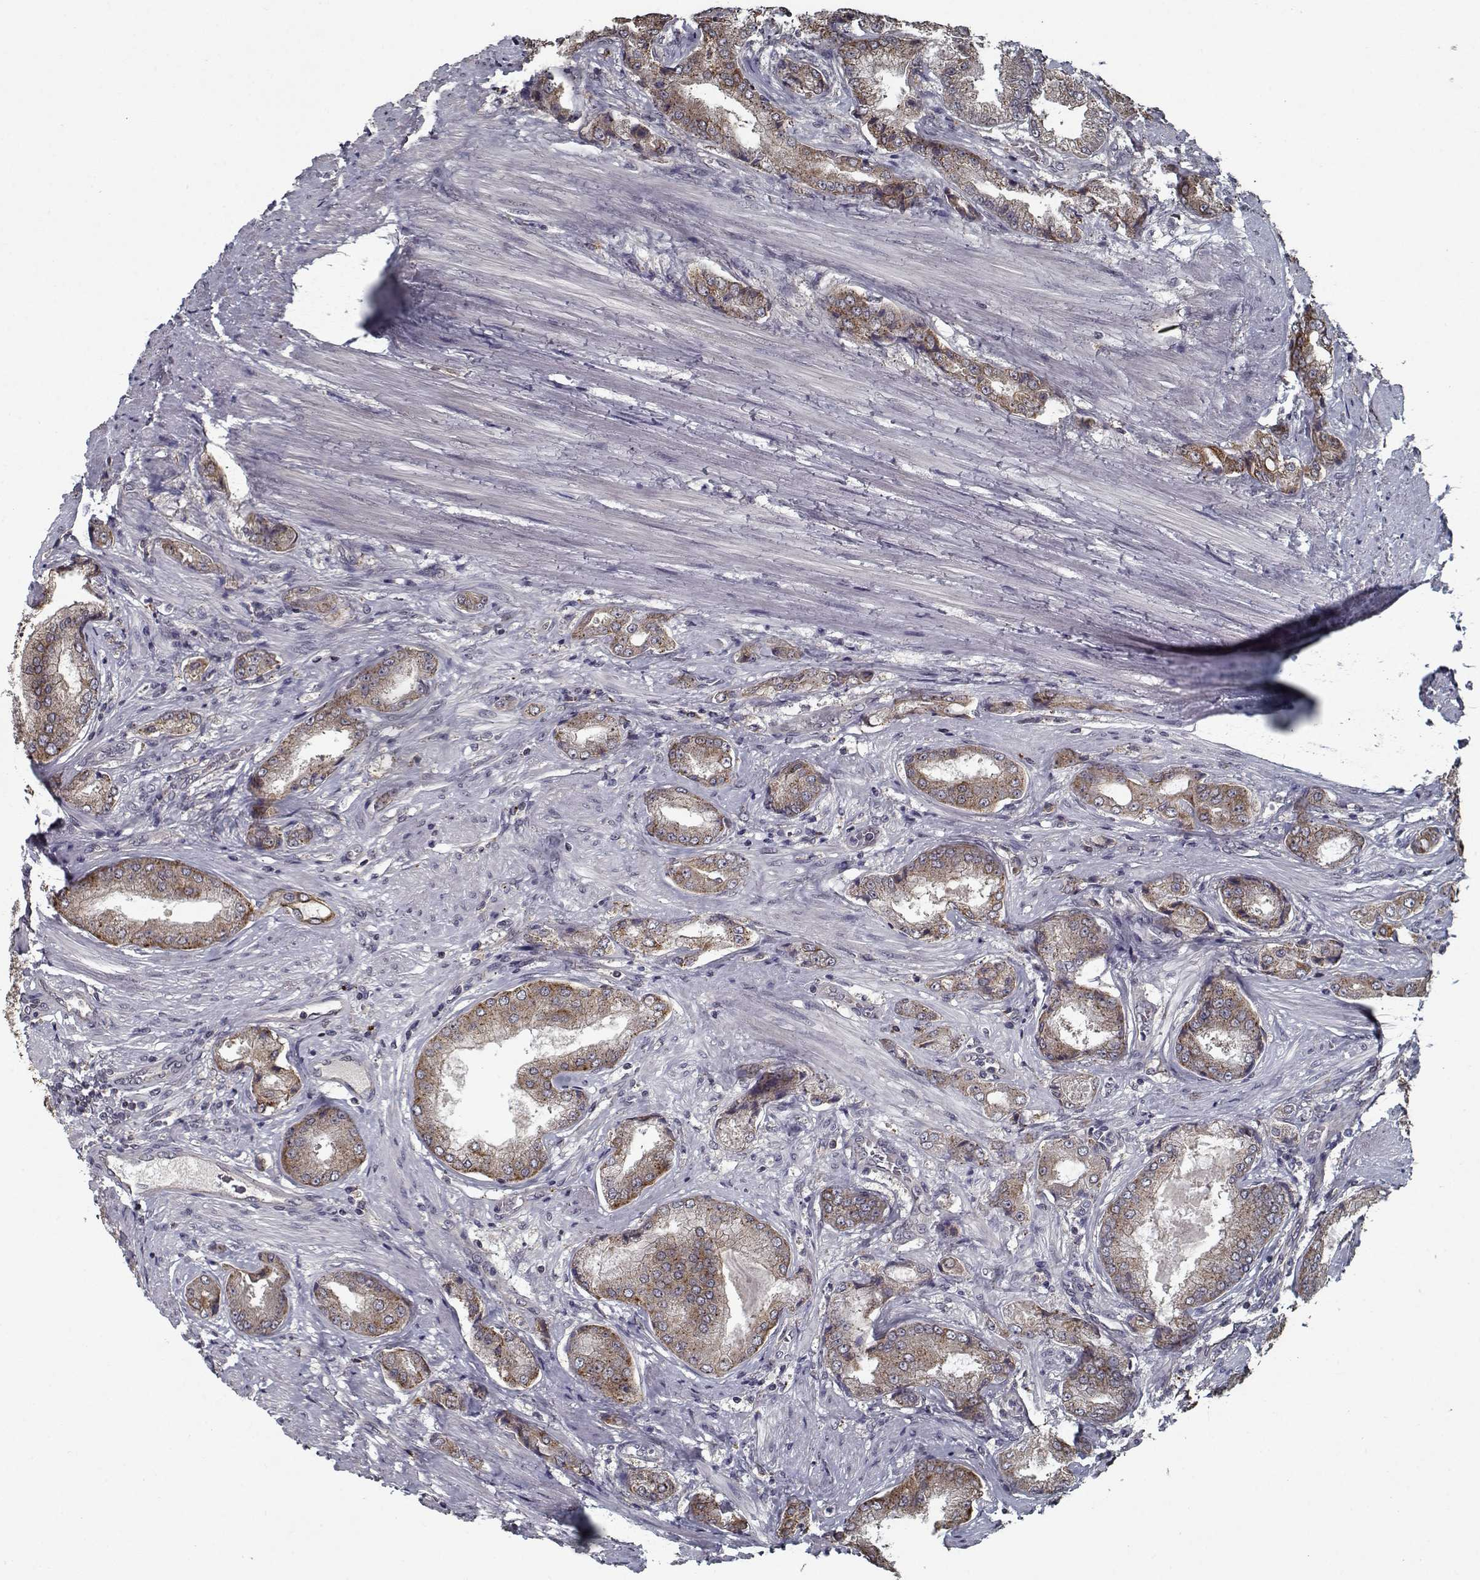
{"staining": {"intensity": "moderate", "quantity": ">75%", "location": "cytoplasmic/membranous"}, "tissue": "prostate cancer", "cell_type": "Tumor cells", "image_type": "cancer", "snomed": [{"axis": "morphology", "description": "Adenocarcinoma, NOS"}, {"axis": "topography", "description": "Prostate"}], "caption": "Moderate cytoplasmic/membranous protein staining is identified in approximately >75% of tumor cells in prostate cancer (adenocarcinoma). (DAB (3,3'-diaminobenzidine) = brown stain, brightfield microscopy at high magnification).", "gene": "NLK", "patient": {"sex": "male", "age": 63}}